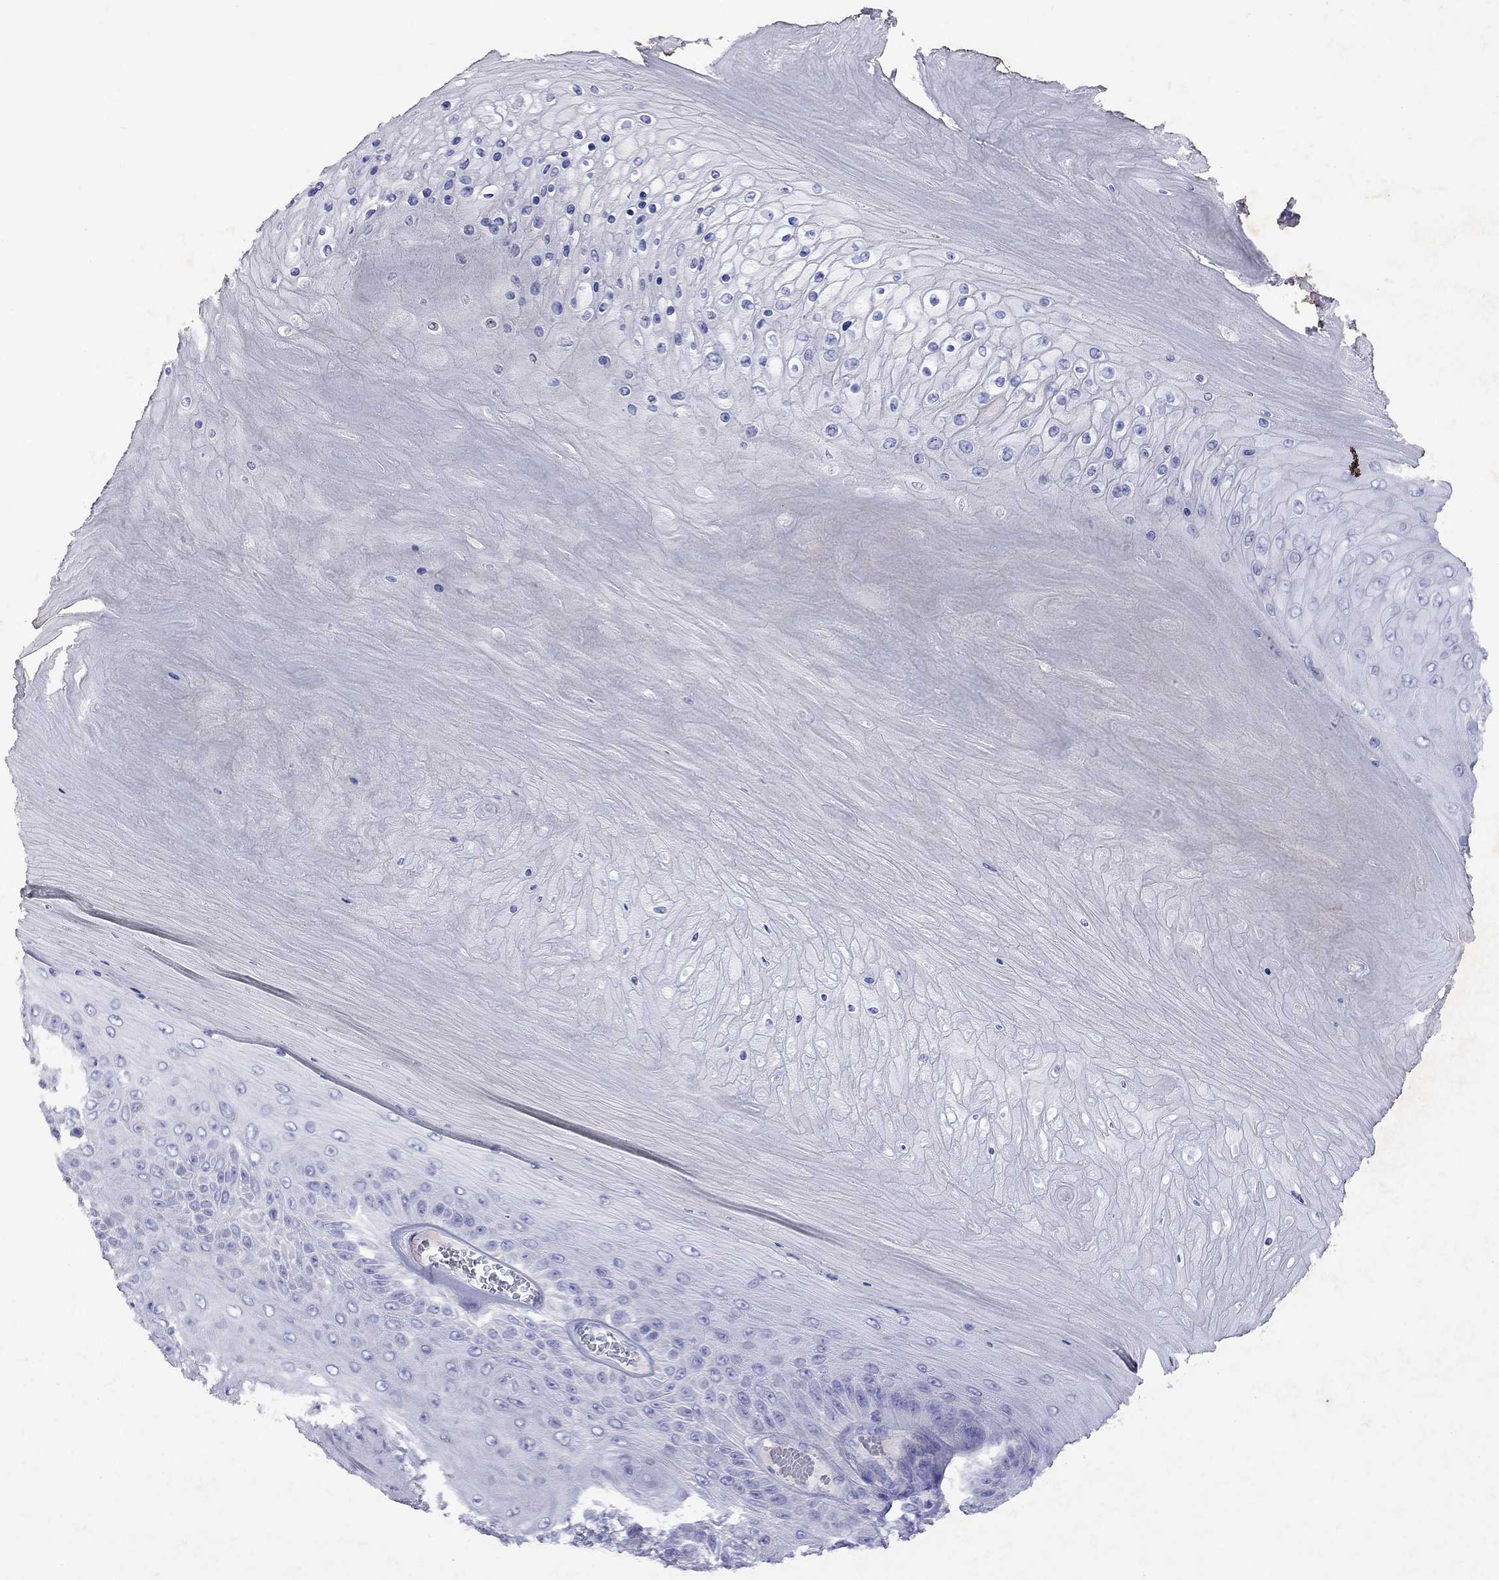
{"staining": {"intensity": "negative", "quantity": "none", "location": "none"}, "tissue": "skin cancer", "cell_type": "Tumor cells", "image_type": "cancer", "snomed": [{"axis": "morphology", "description": "Squamous cell carcinoma, NOS"}, {"axis": "topography", "description": "Skin"}], "caption": "Tumor cells are negative for protein expression in human skin cancer (squamous cell carcinoma).", "gene": "GNAT3", "patient": {"sex": "male", "age": 62}}